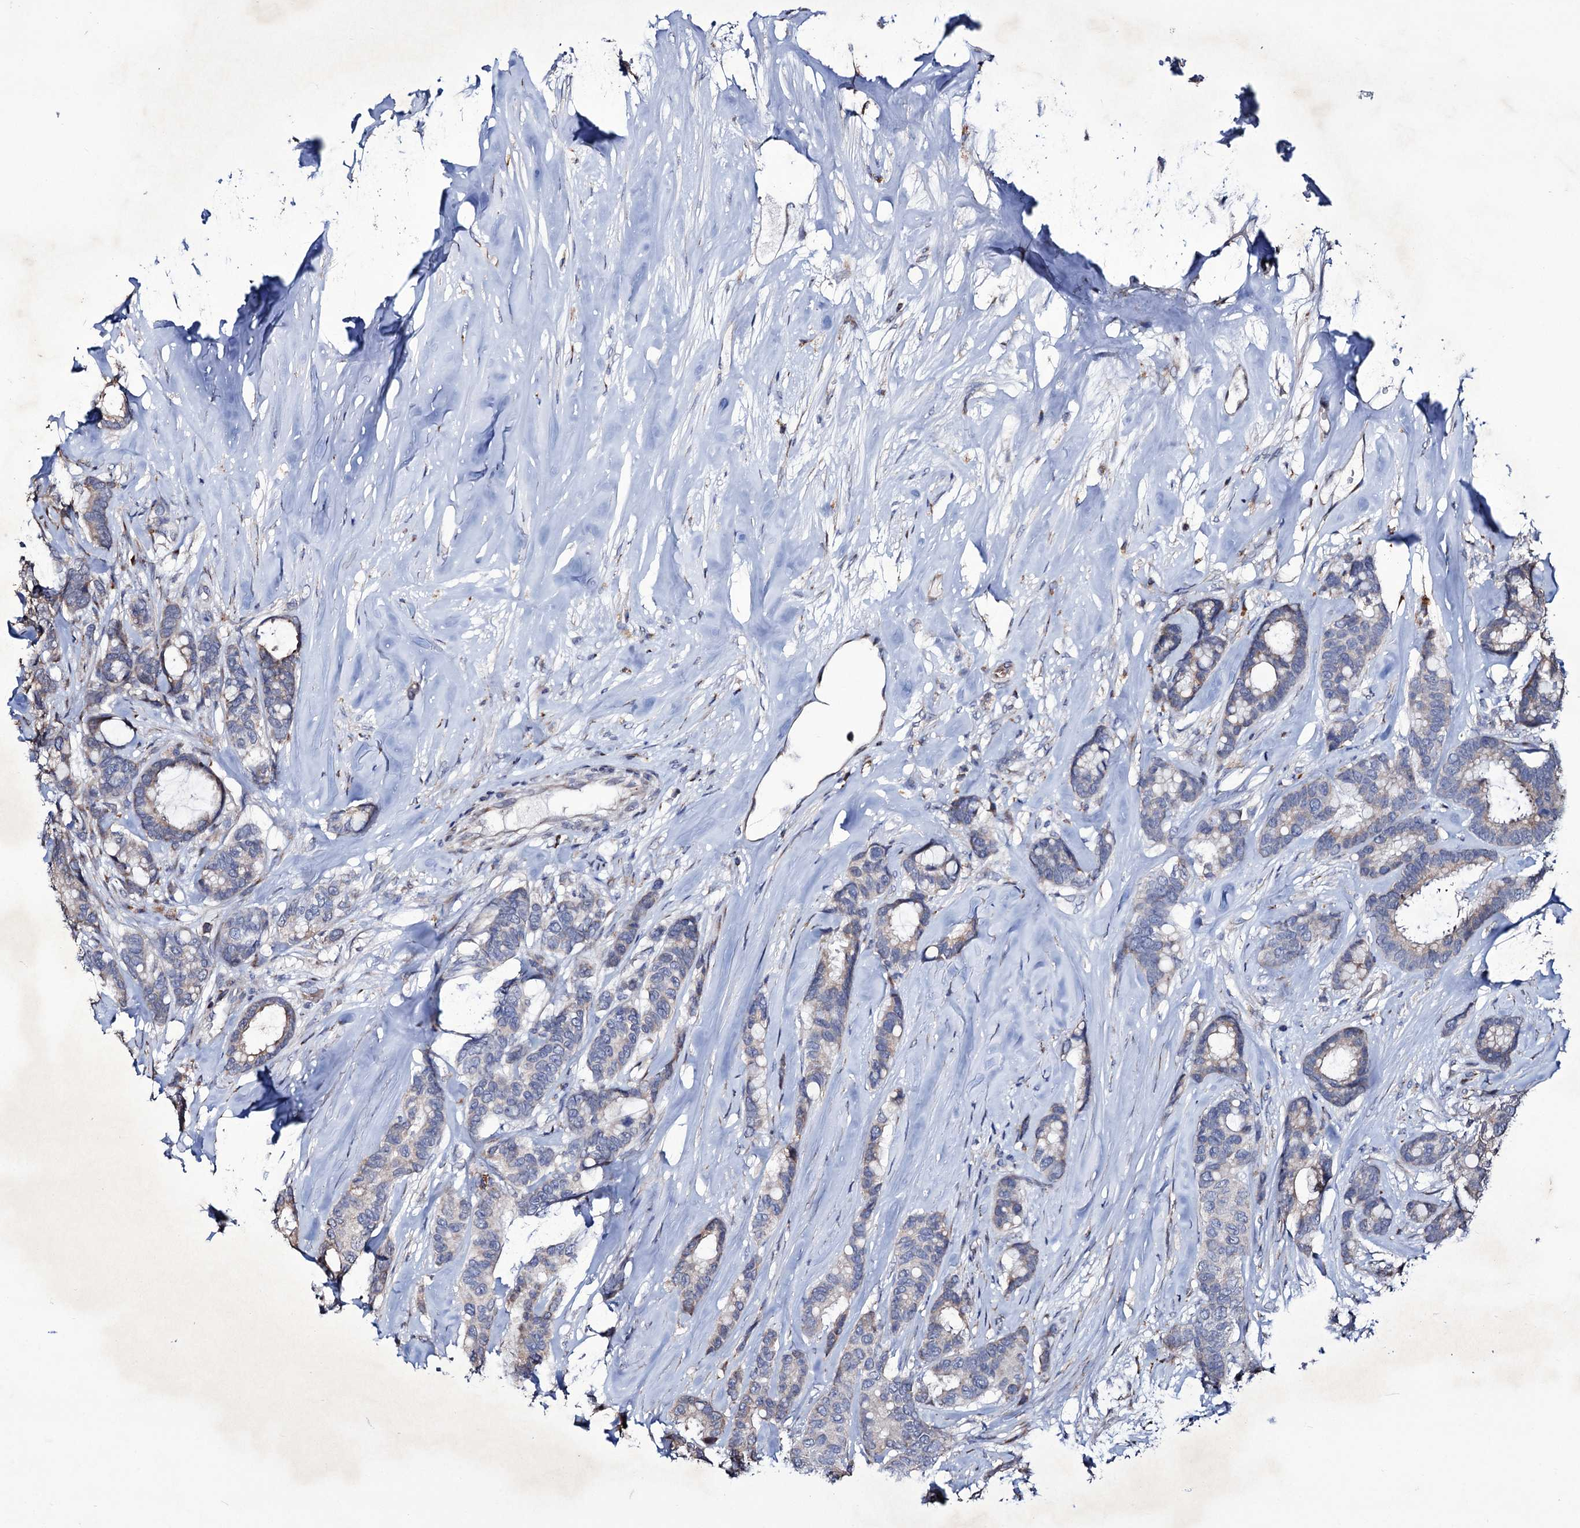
{"staining": {"intensity": "weak", "quantity": "<25%", "location": "cytoplasmic/membranous"}, "tissue": "breast cancer", "cell_type": "Tumor cells", "image_type": "cancer", "snomed": [{"axis": "morphology", "description": "Duct carcinoma"}, {"axis": "topography", "description": "Breast"}], "caption": "Immunohistochemistry histopathology image of infiltrating ductal carcinoma (breast) stained for a protein (brown), which displays no staining in tumor cells.", "gene": "TUBGCP5", "patient": {"sex": "female", "age": 87}}